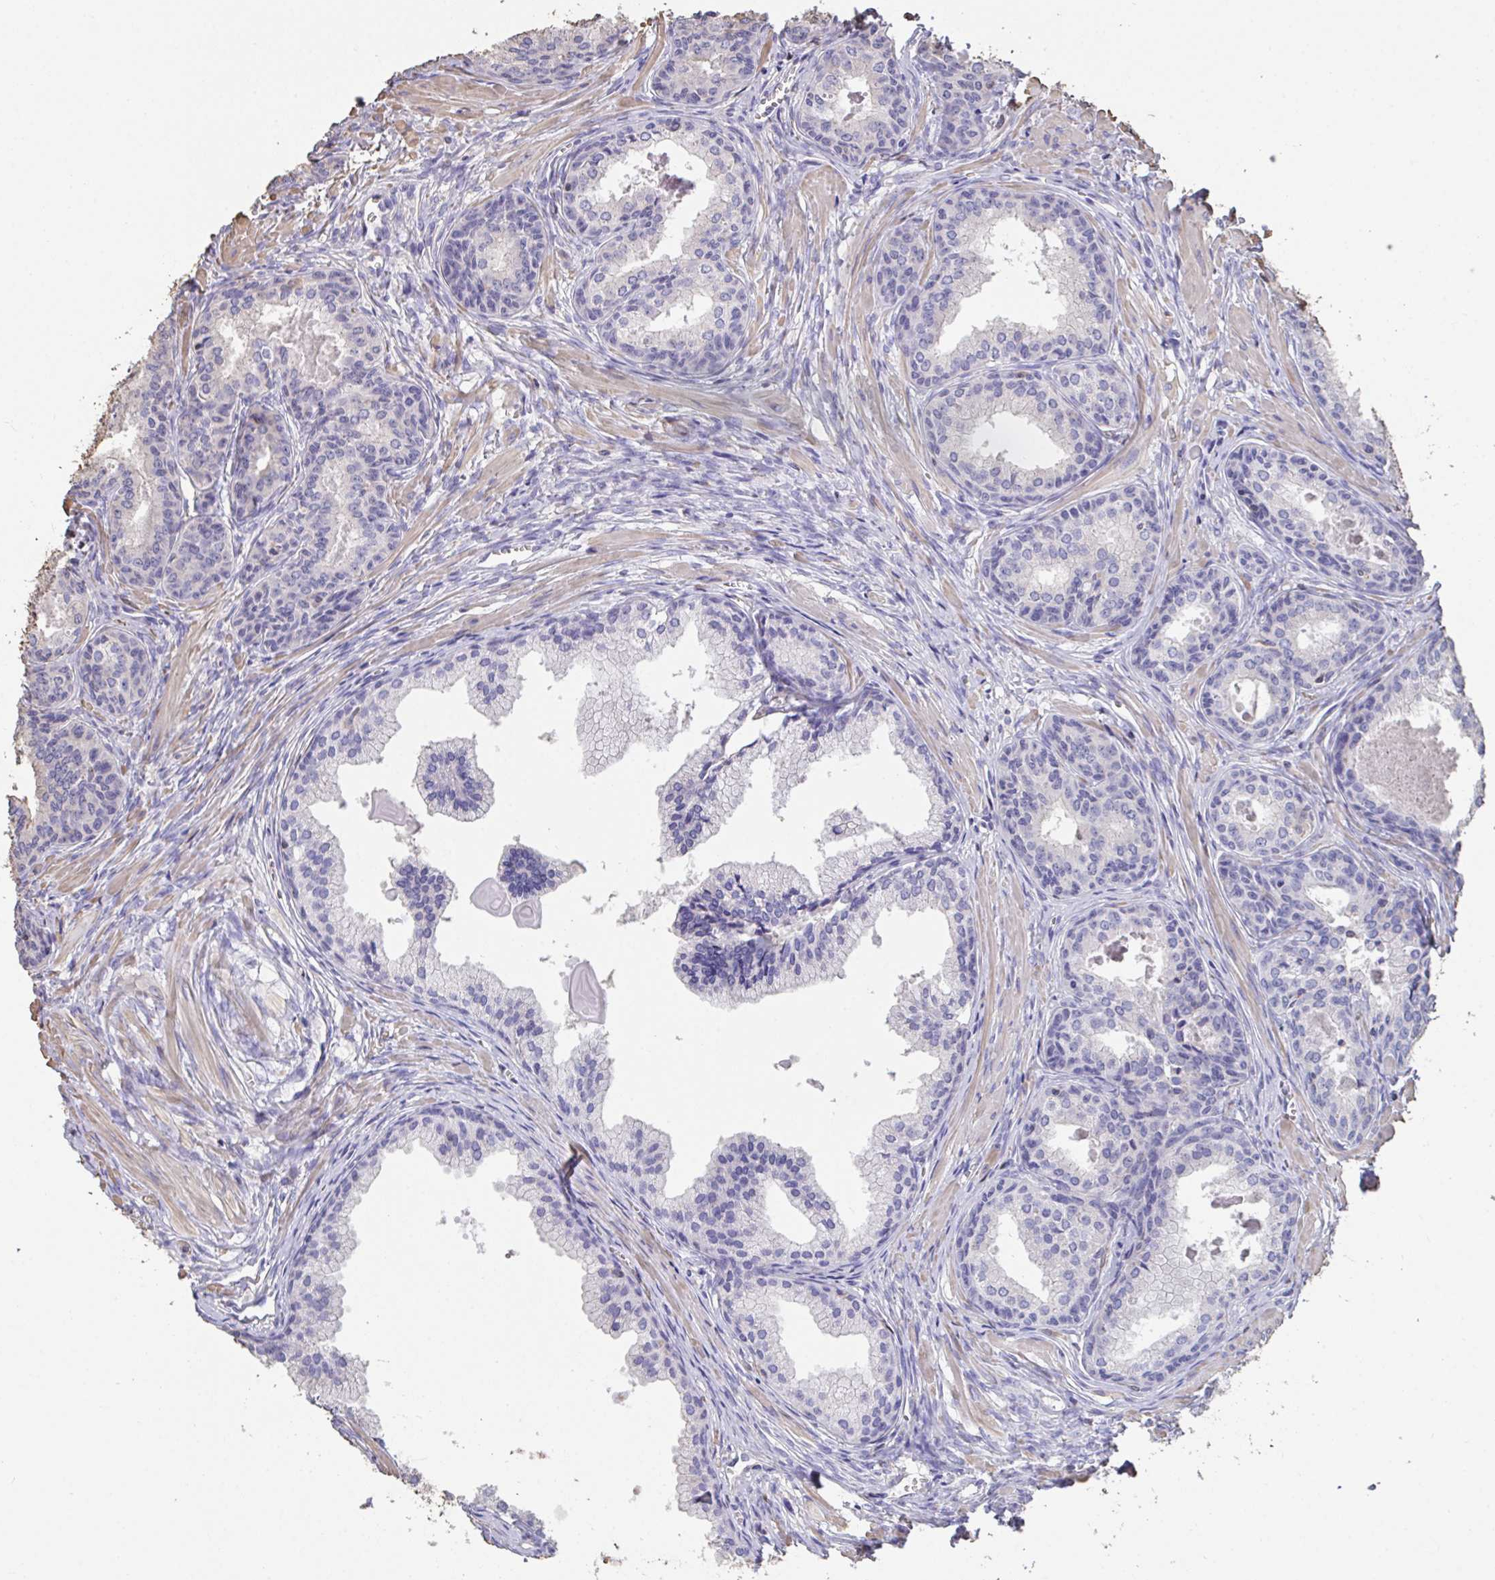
{"staining": {"intensity": "negative", "quantity": "none", "location": "none"}, "tissue": "prostate cancer", "cell_type": "Tumor cells", "image_type": "cancer", "snomed": [{"axis": "morphology", "description": "Adenocarcinoma, High grade"}, {"axis": "topography", "description": "Prostate"}], "caption": "Immunohistochemistry of human high-grade adenocarcinoma (prostate) displays no expression in tumor cells.", "gene": "IL23R", "patient": {"sex": "male", "age": 68}}